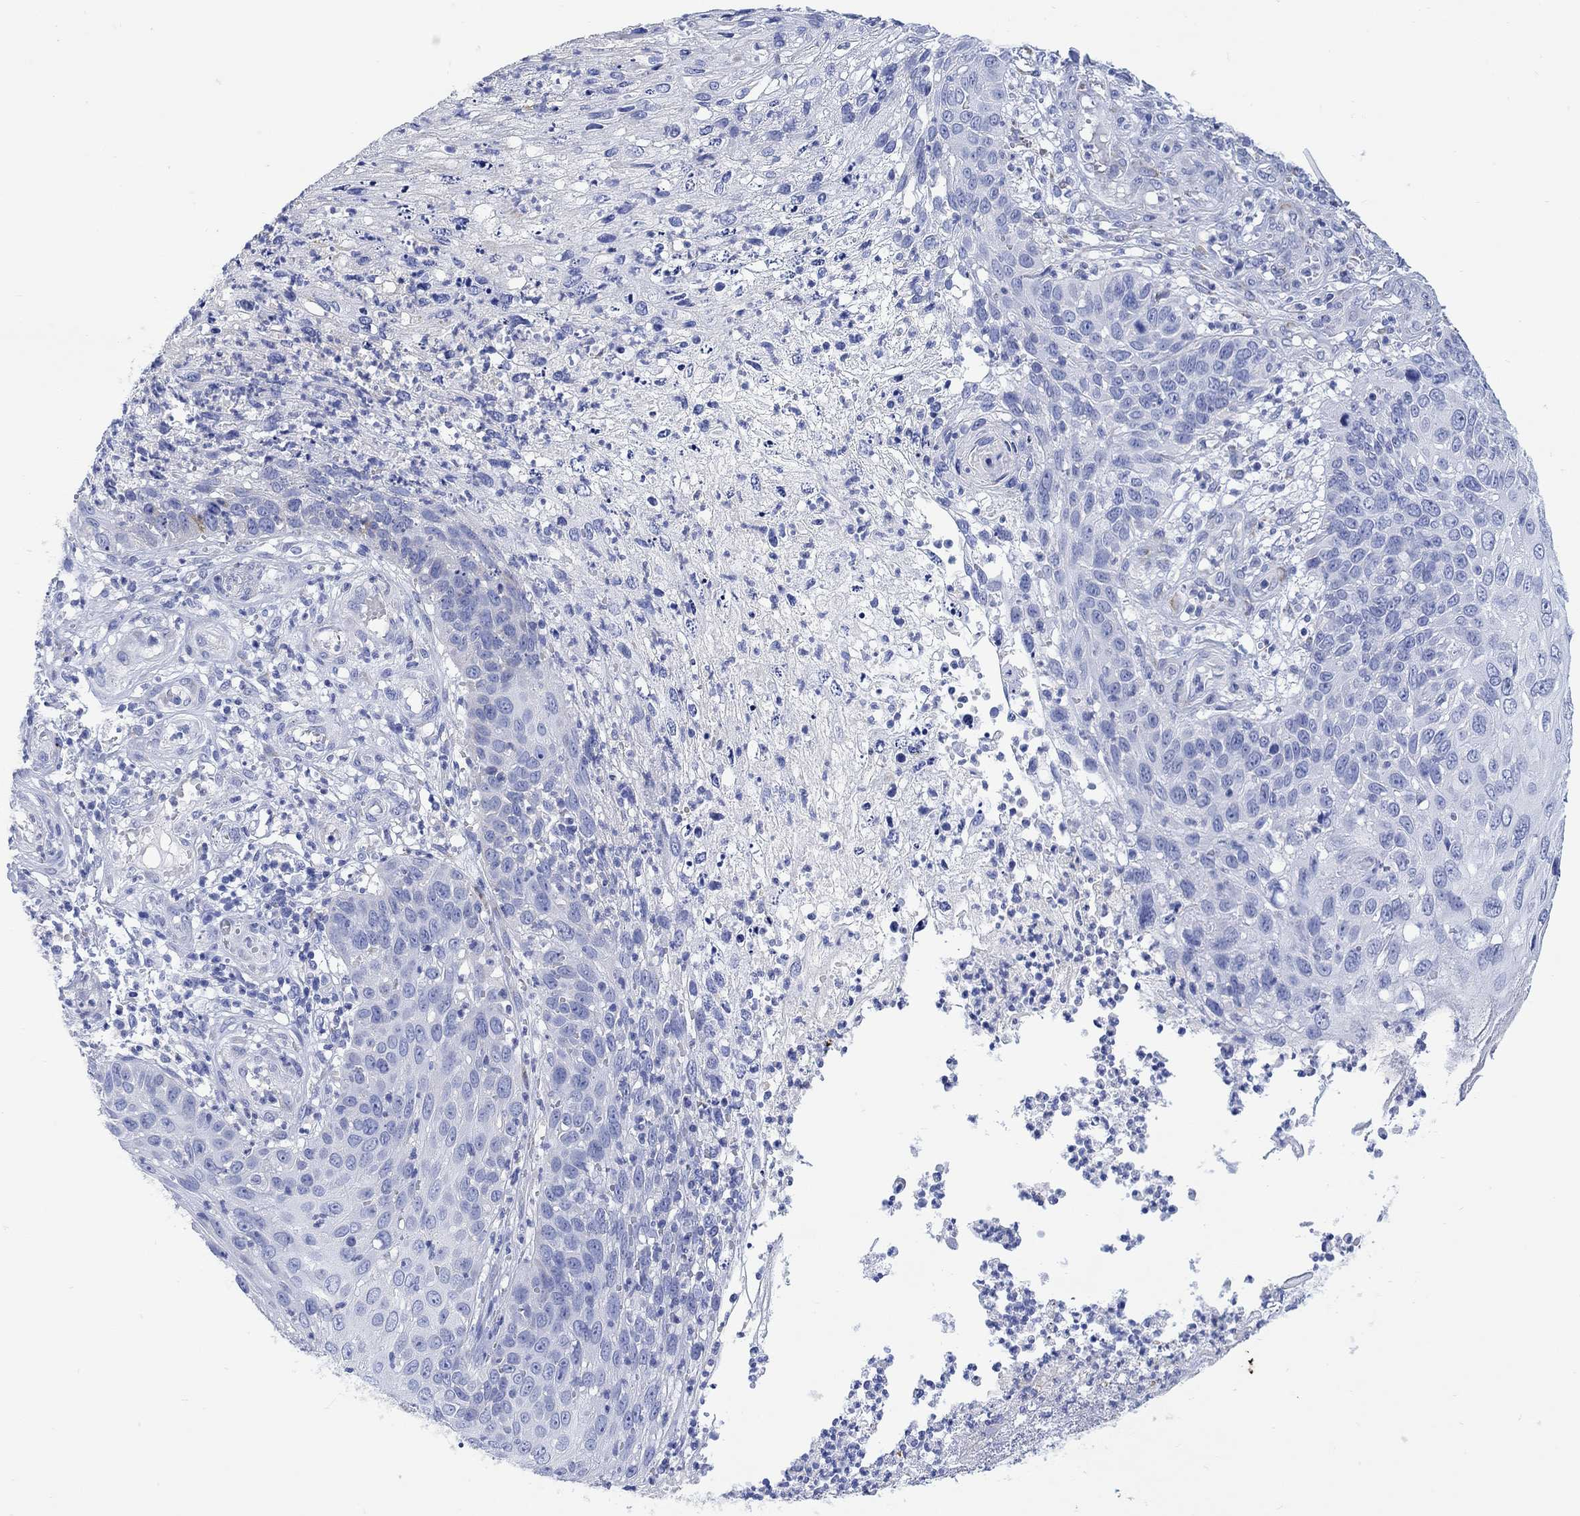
{"staining": {"intensity": "negative", "quantity": "none", "location": "none"}, "tissue": "skin cancer", "cell_type": "Tumor cells", "image_type": "cancer", "snomed": [{"axis": "morphology", "description": "Squamous cell carcinoma, NOS"}, {"axis": "topography", "description": "Skin"}], "caption": "Immunohistochemistry photomicrograph of skin cancer (squamous cell carcinoma) stained for a protein (brown), which demonstrates no positivity in tumor cells.", "gene": "MYL1", "patient": {"sex": "male", "age": 92}}